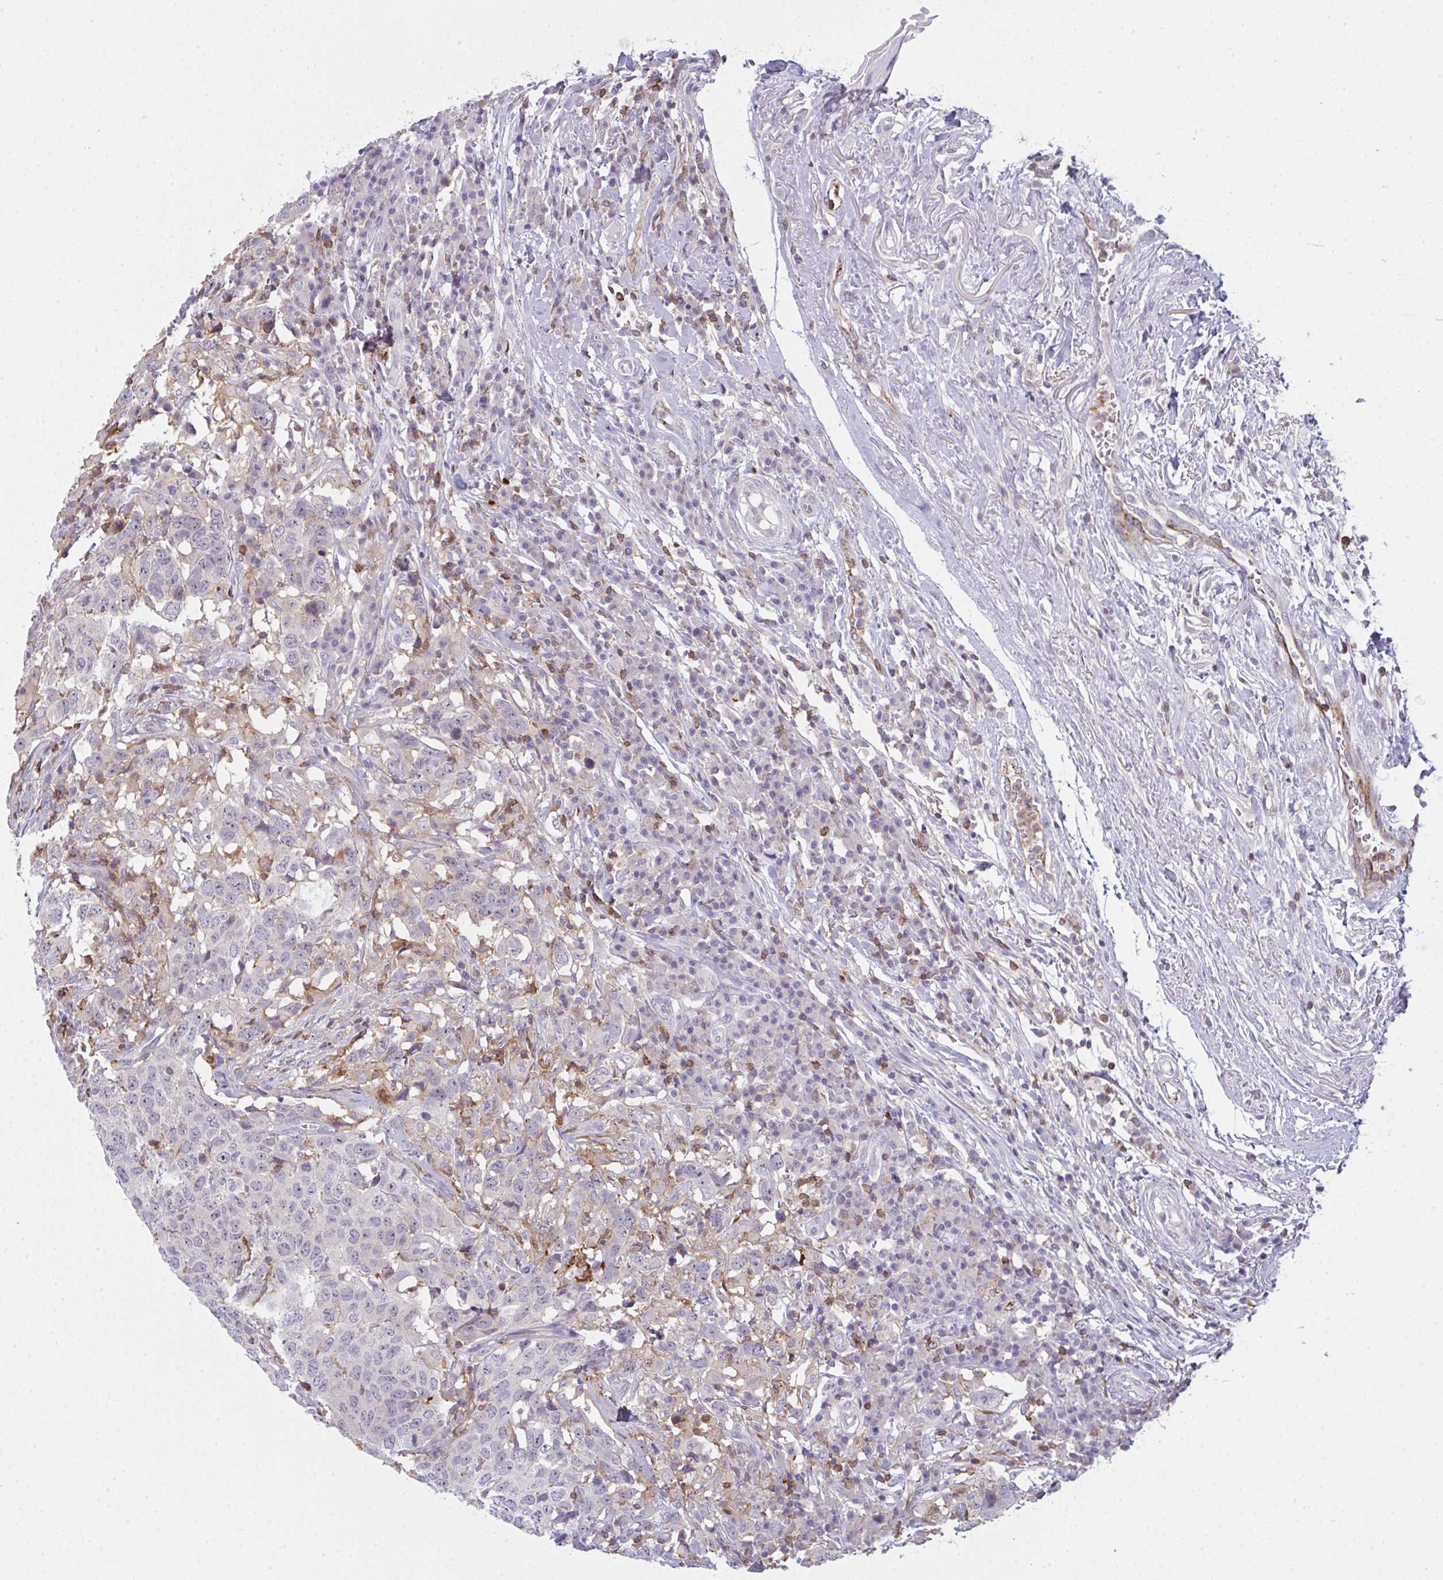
{"staining": {"intensity": "negative", "quantity": "none", "location": "none"}, "tissue": "head and neck cancer", "cell_type": "Tumor cells", "image_type": "cancer", "snomed": [{"axis": "morphology", "description": "Normal tissue, NOS"}, {"axis": "morphology", "description": "Squamous cell carcinoma, NOS"}, {"axis": "topography", "description": "Skeletal muscle"}, {"axis": "topography", "description": "Vascular tissue"}, {"axis": "topography", "description": "Peripheral nerve tissue"}, {"axis": "topography", "description": "Head-Neck"}], "caption": "Human head and neck cancer stained for a protein using immunohistochemistry displays no staining in tumor cells.", "gene": "CD80", "patient": {"sex": "male", "age": 66}}